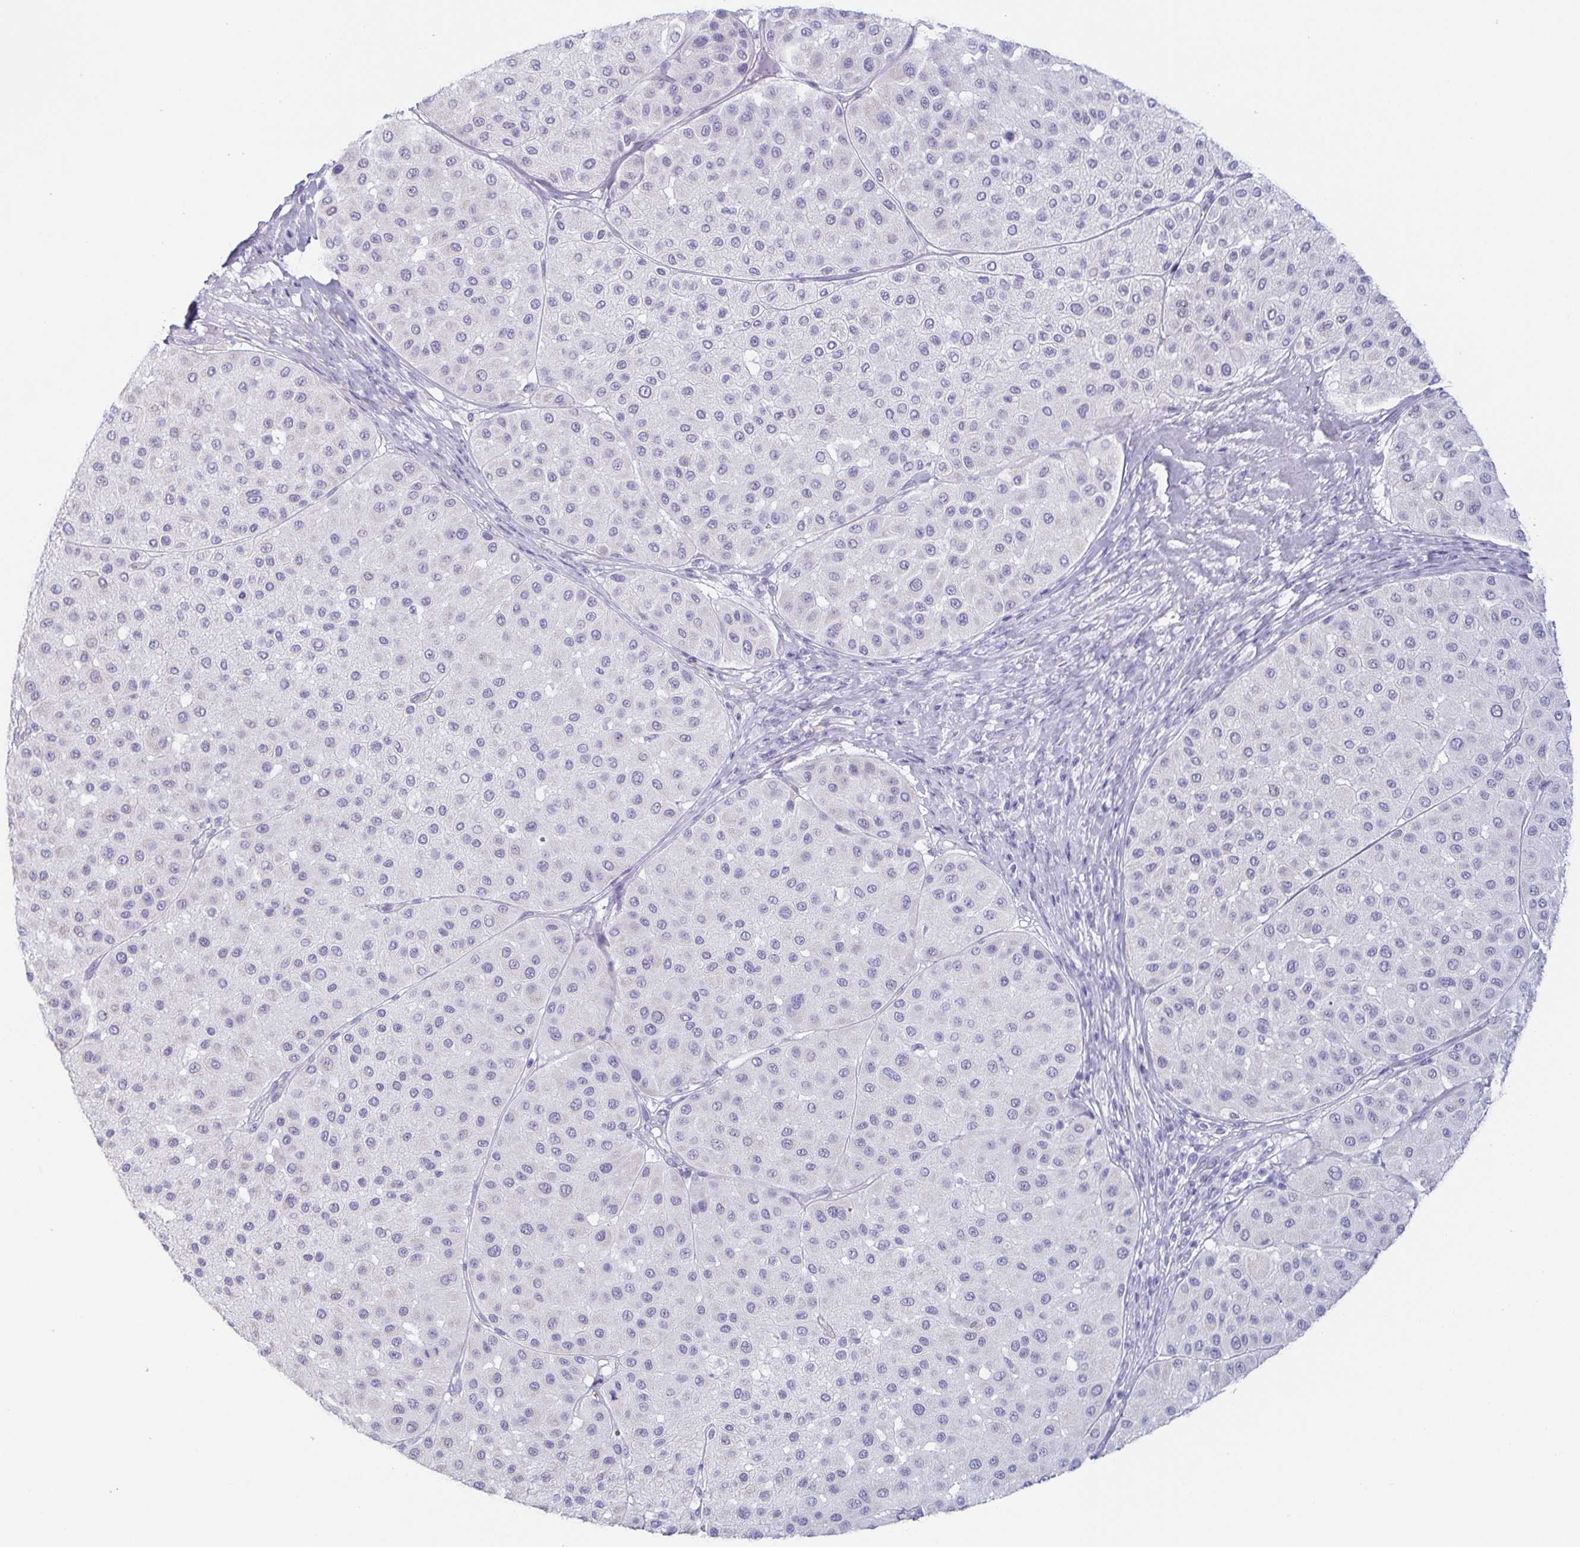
{"staining": {"intensity": "negative", "quantity": "none", "location": "none"}, "tissue": "melanoma", "cell_type": "Tumor cells", "image_type": "cancer", "snomed": [{"axis": "morphology", "description": "Malignant melanoma, Metastatic site"}, {"axis": "topography", "description": "Smooth muscle"}], "caption": "IHC of human malignant melanoma (metastatic site) shows no expression in tumor cells.", "gene": "PRR27", "patient": {"sex": "male", "age": 41}}